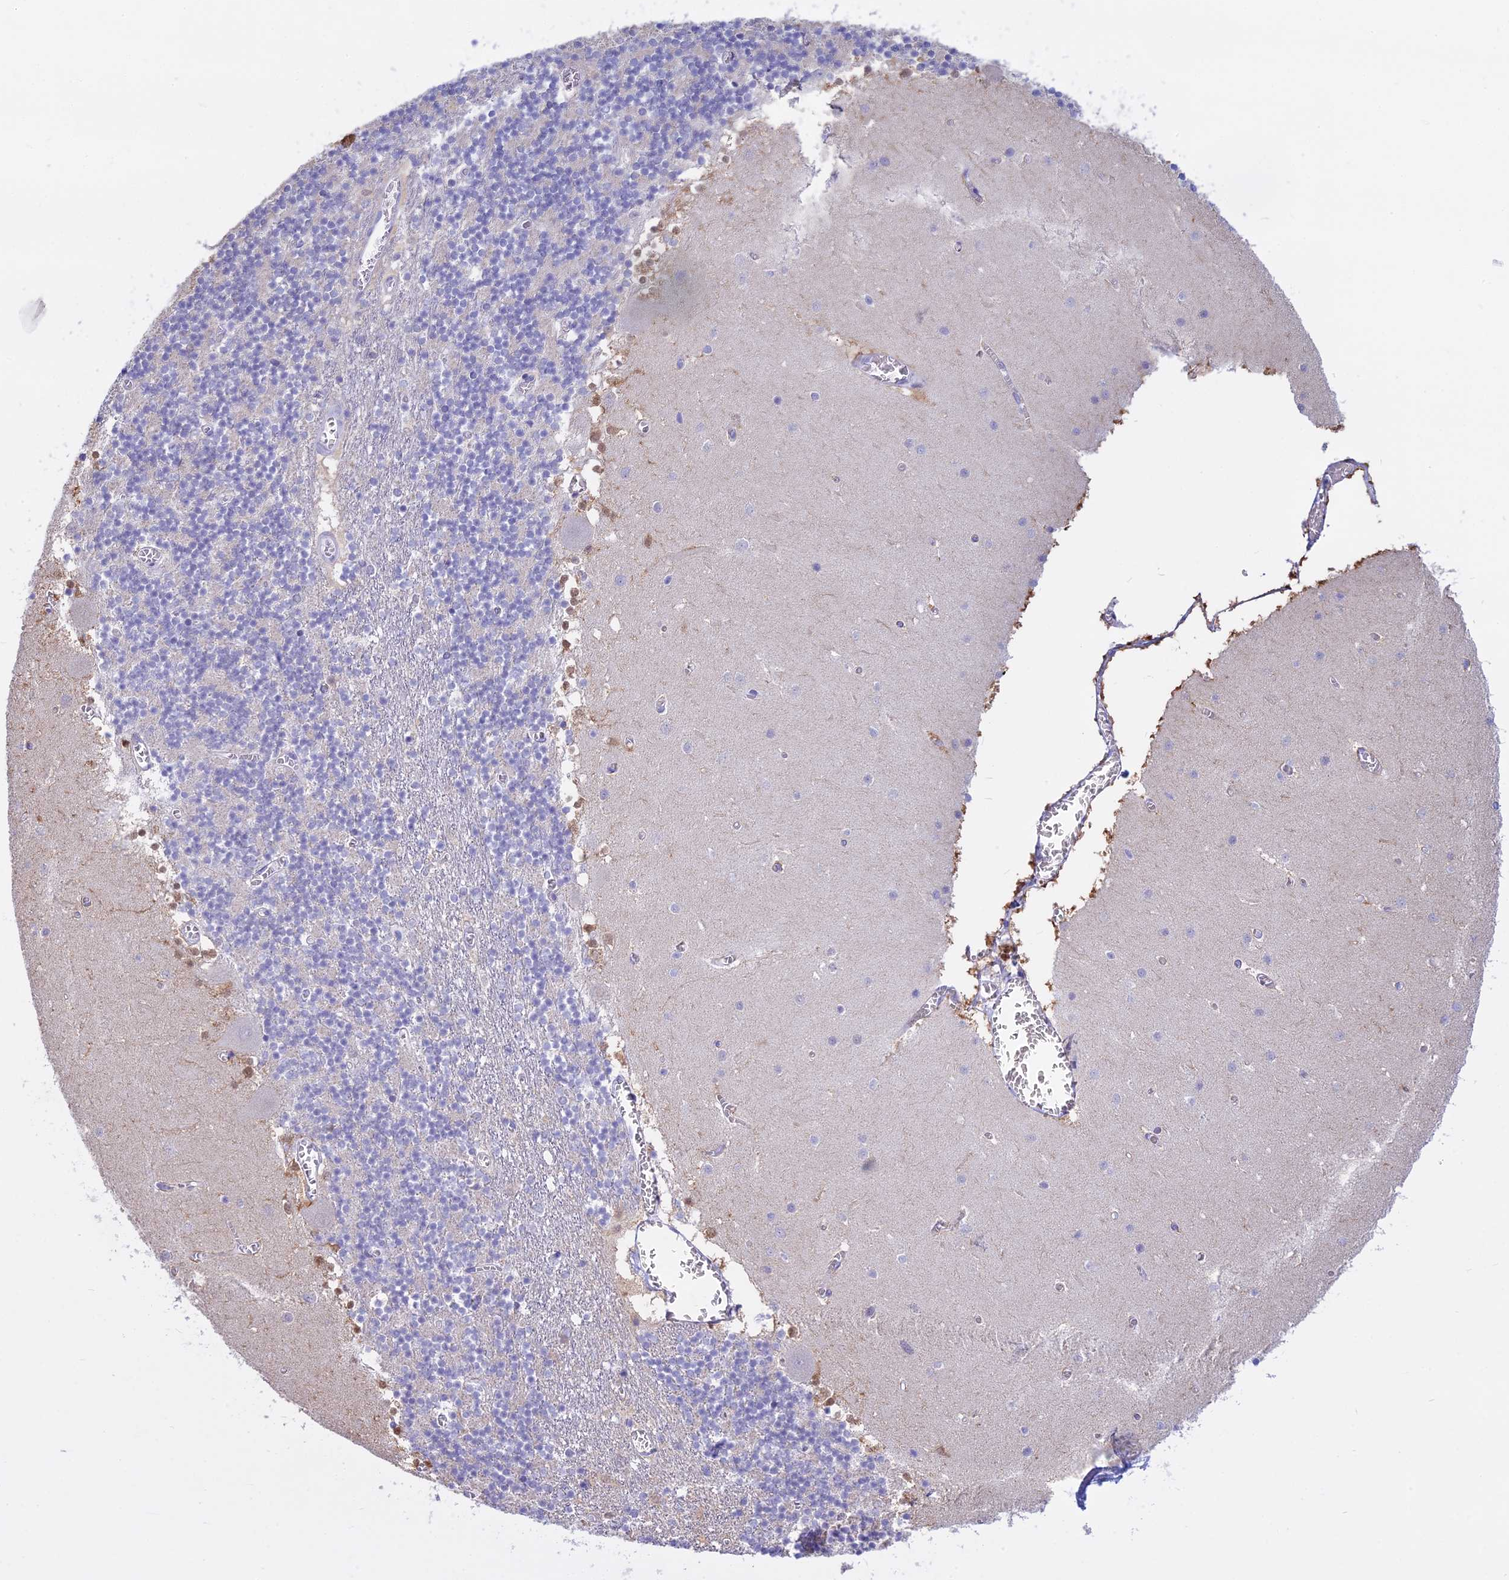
{"staining": {"intensity": "negative", "quantity": "none", "location": "none"}, "tissue": "cerebellum", "cell_type": "Cells in granular layer", "image_type": "normal", "snomed": [{"axis": "morphology", "description": "Normal tissue, NOS"}, {"axis": "topography", "description": "Cerebellum"}], "caption": "Cells in granular layer are negative for protein expression in unremarkable human cerebellum. (DAB IHC, high magnification).", "gene": "LHFPL2", "patient": {"sex": "female", "age": 28}}